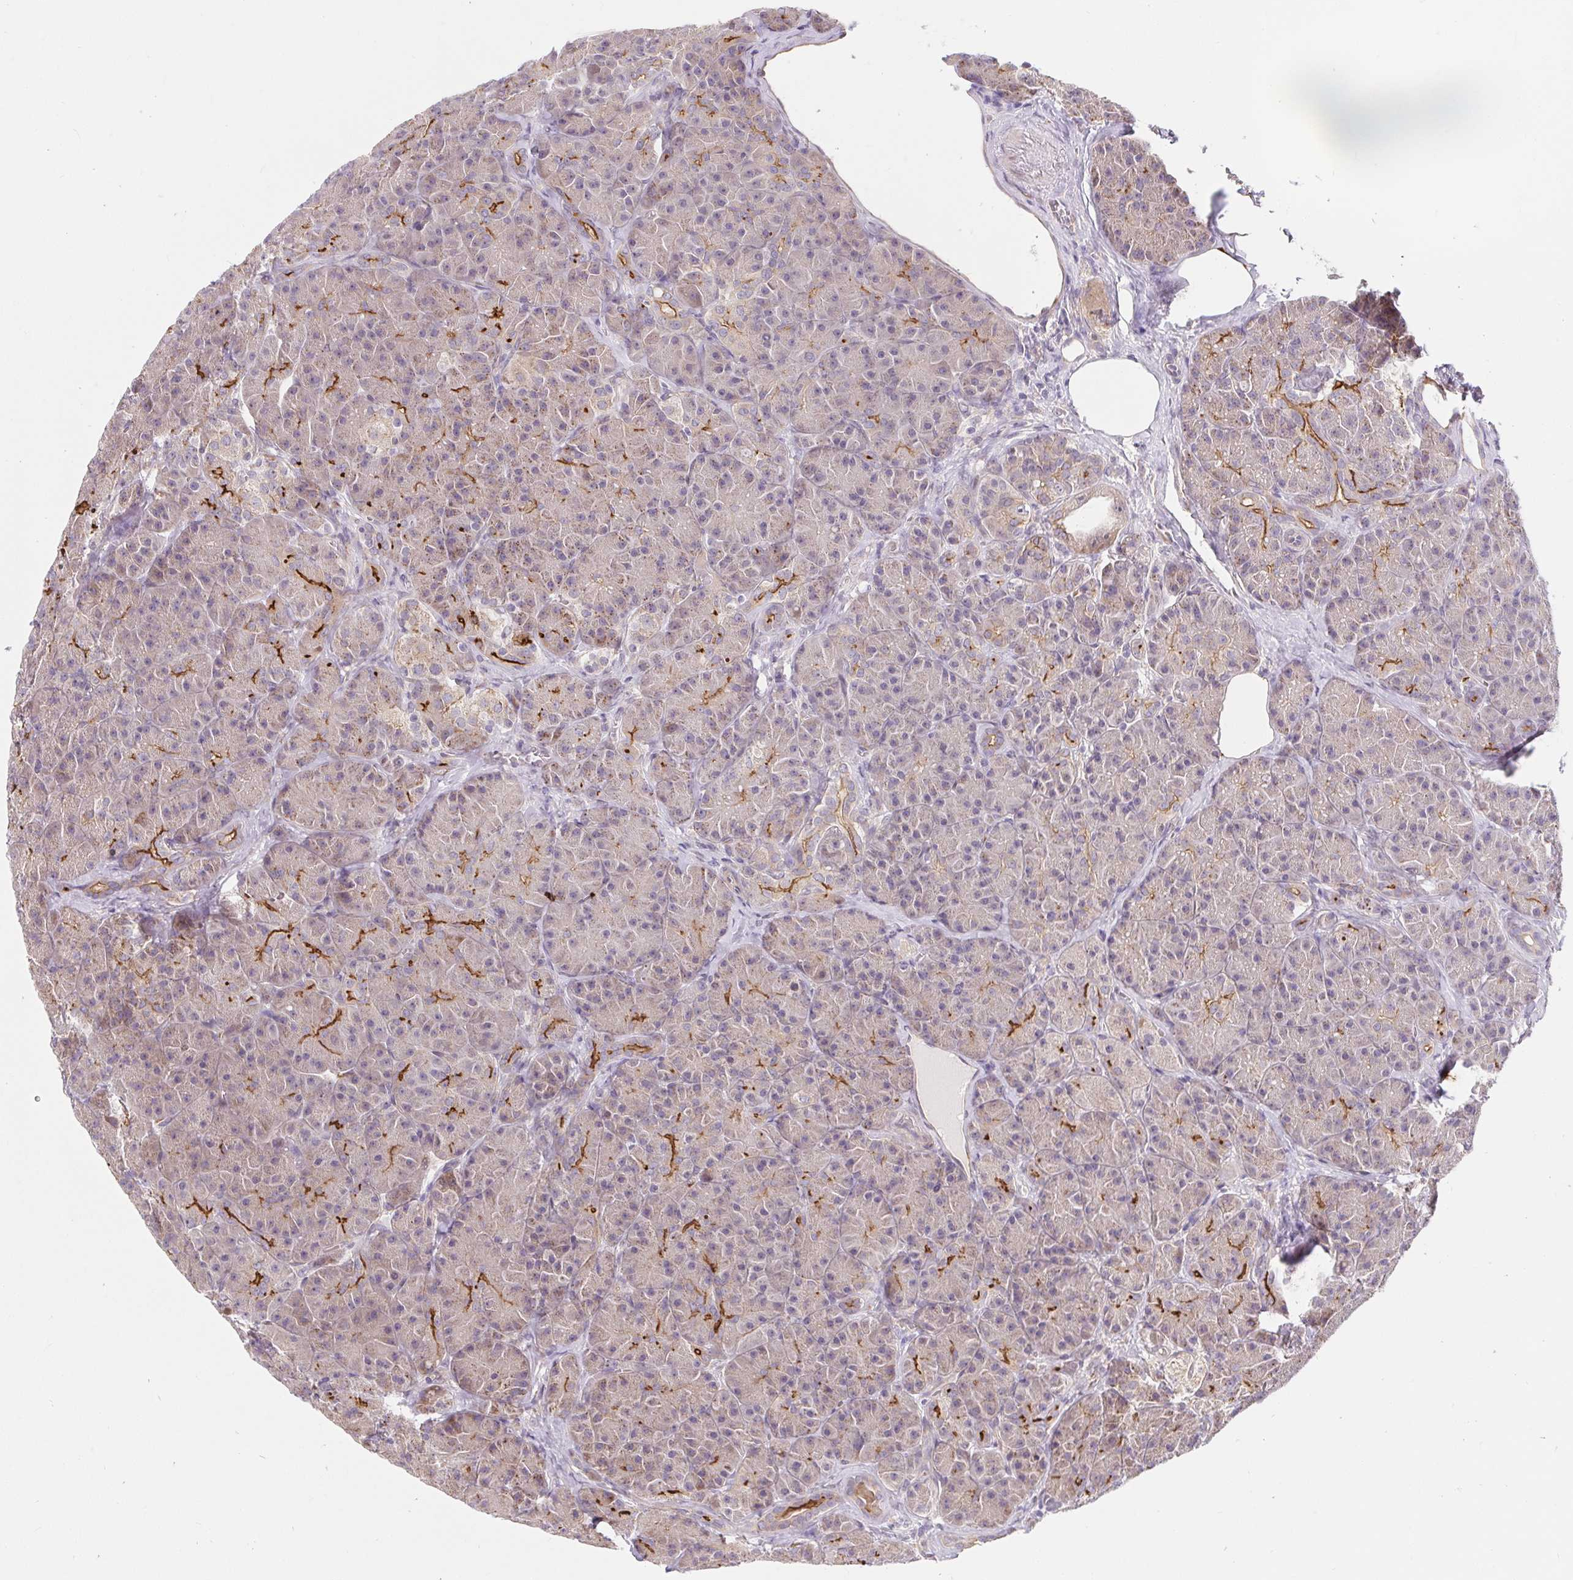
{"staining": {"intensity": "weak", "quantity": "25%-75%", "location": "cytoplasmic/membranous"}, "tissue": "pancreas", "cell_type": "Exocrine glandular cells", "image_type": "normal", "snomed": [{"axis": "morphology", "description": "Normal tissue, NOS"}, {"axis": "topography", "description": "Pancreas"}], "caption": "Immunohistochemical staining of unremarkable pancreas shows weak cytoplasmic/membranous protein staining in about 25%-75% of exocrine glandular cells.", "gene": "LYPD5", "patient": {"sex": "male", "age": 57}}